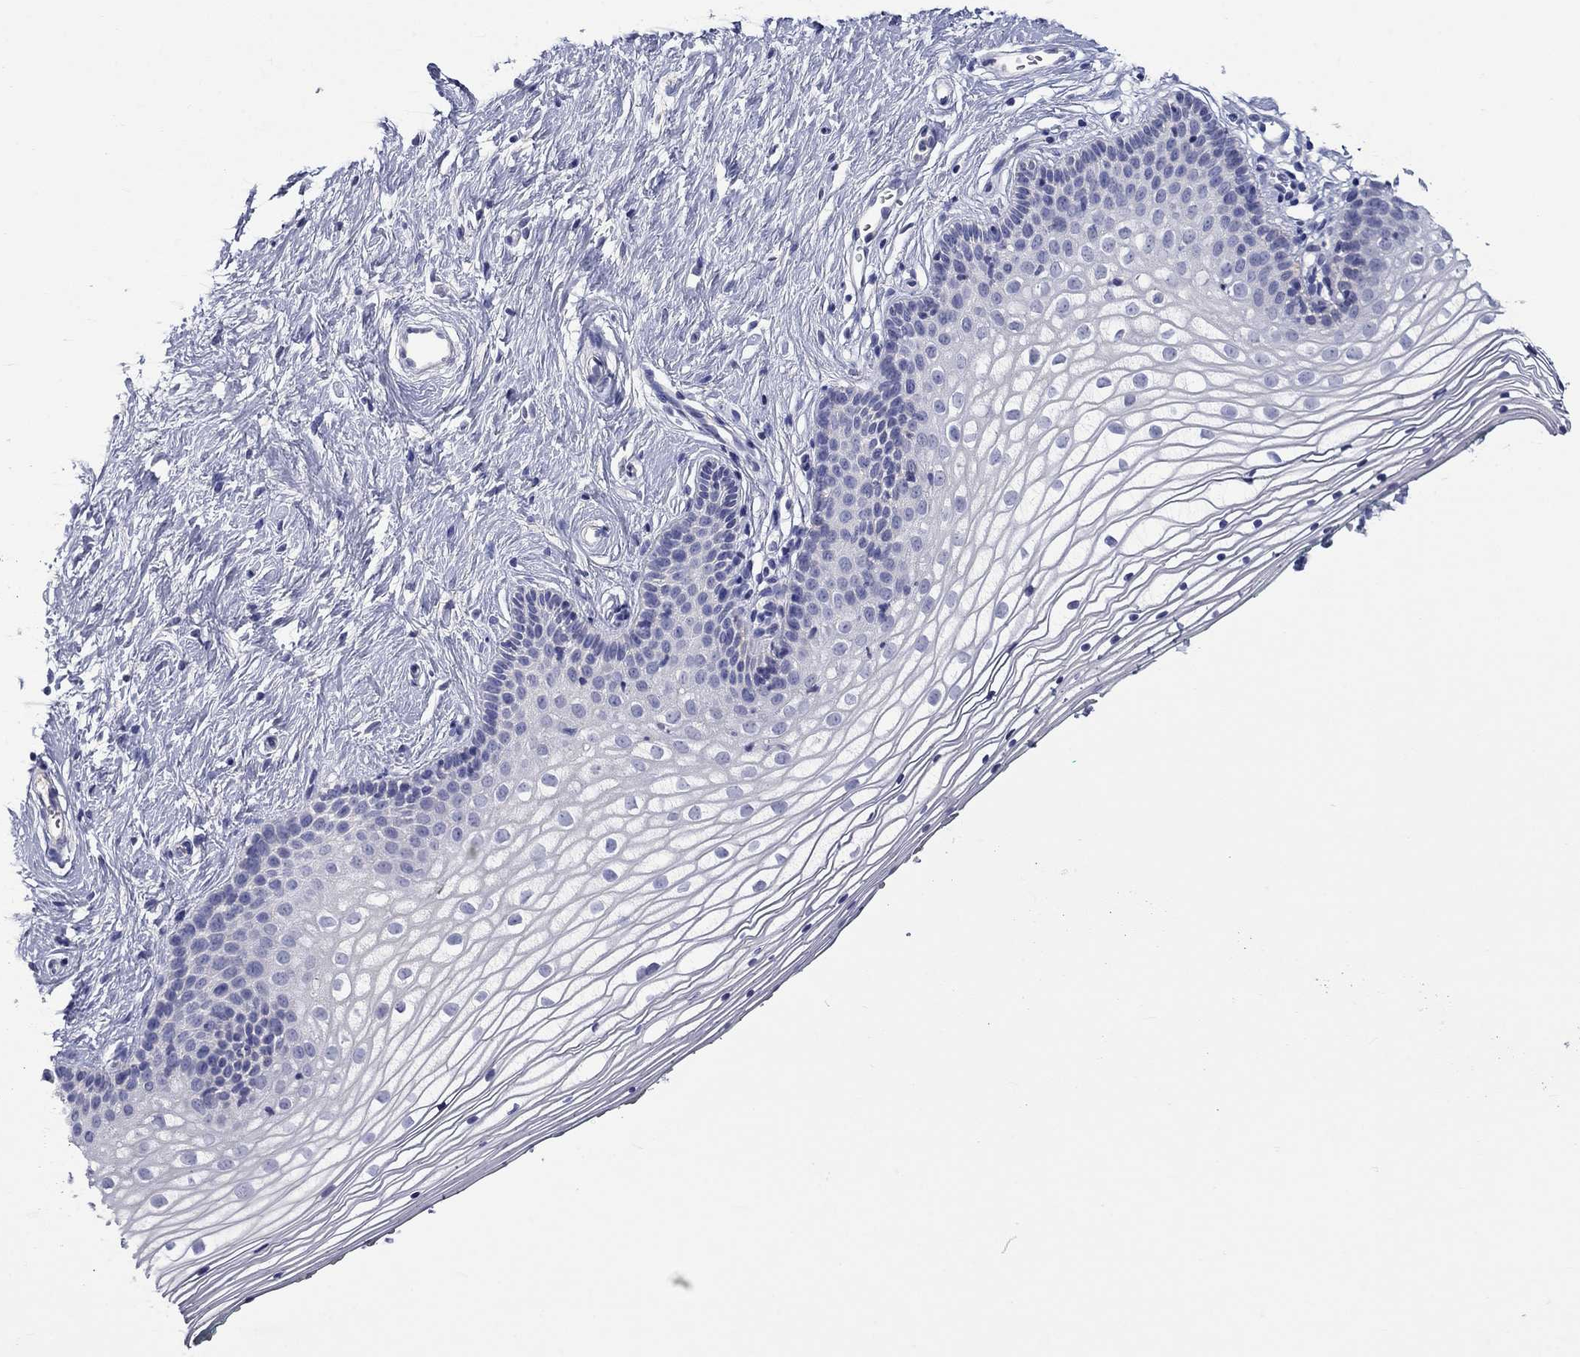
{"staining": {"intensity": "negative", "quantity": "none", "location": "none"}, "tissue": "vagina", "cell_type": "Squamous epithelial cells", "image_type": "normal", "snomed": [{"axis": "morphology", "description": "Normal tissue, NOS"}, {"axis": "topography", "description": "Vagina"}], "caption": "This photomicrograph is of unremarkable vagina stained with immunohistochemistry to label a protein in brown with the nuclei are counter-stained blue. There is no positivity in squamous epithelial cells.", "gene": "CNDP1", "patient": {"sex": "female", "age": 36}}